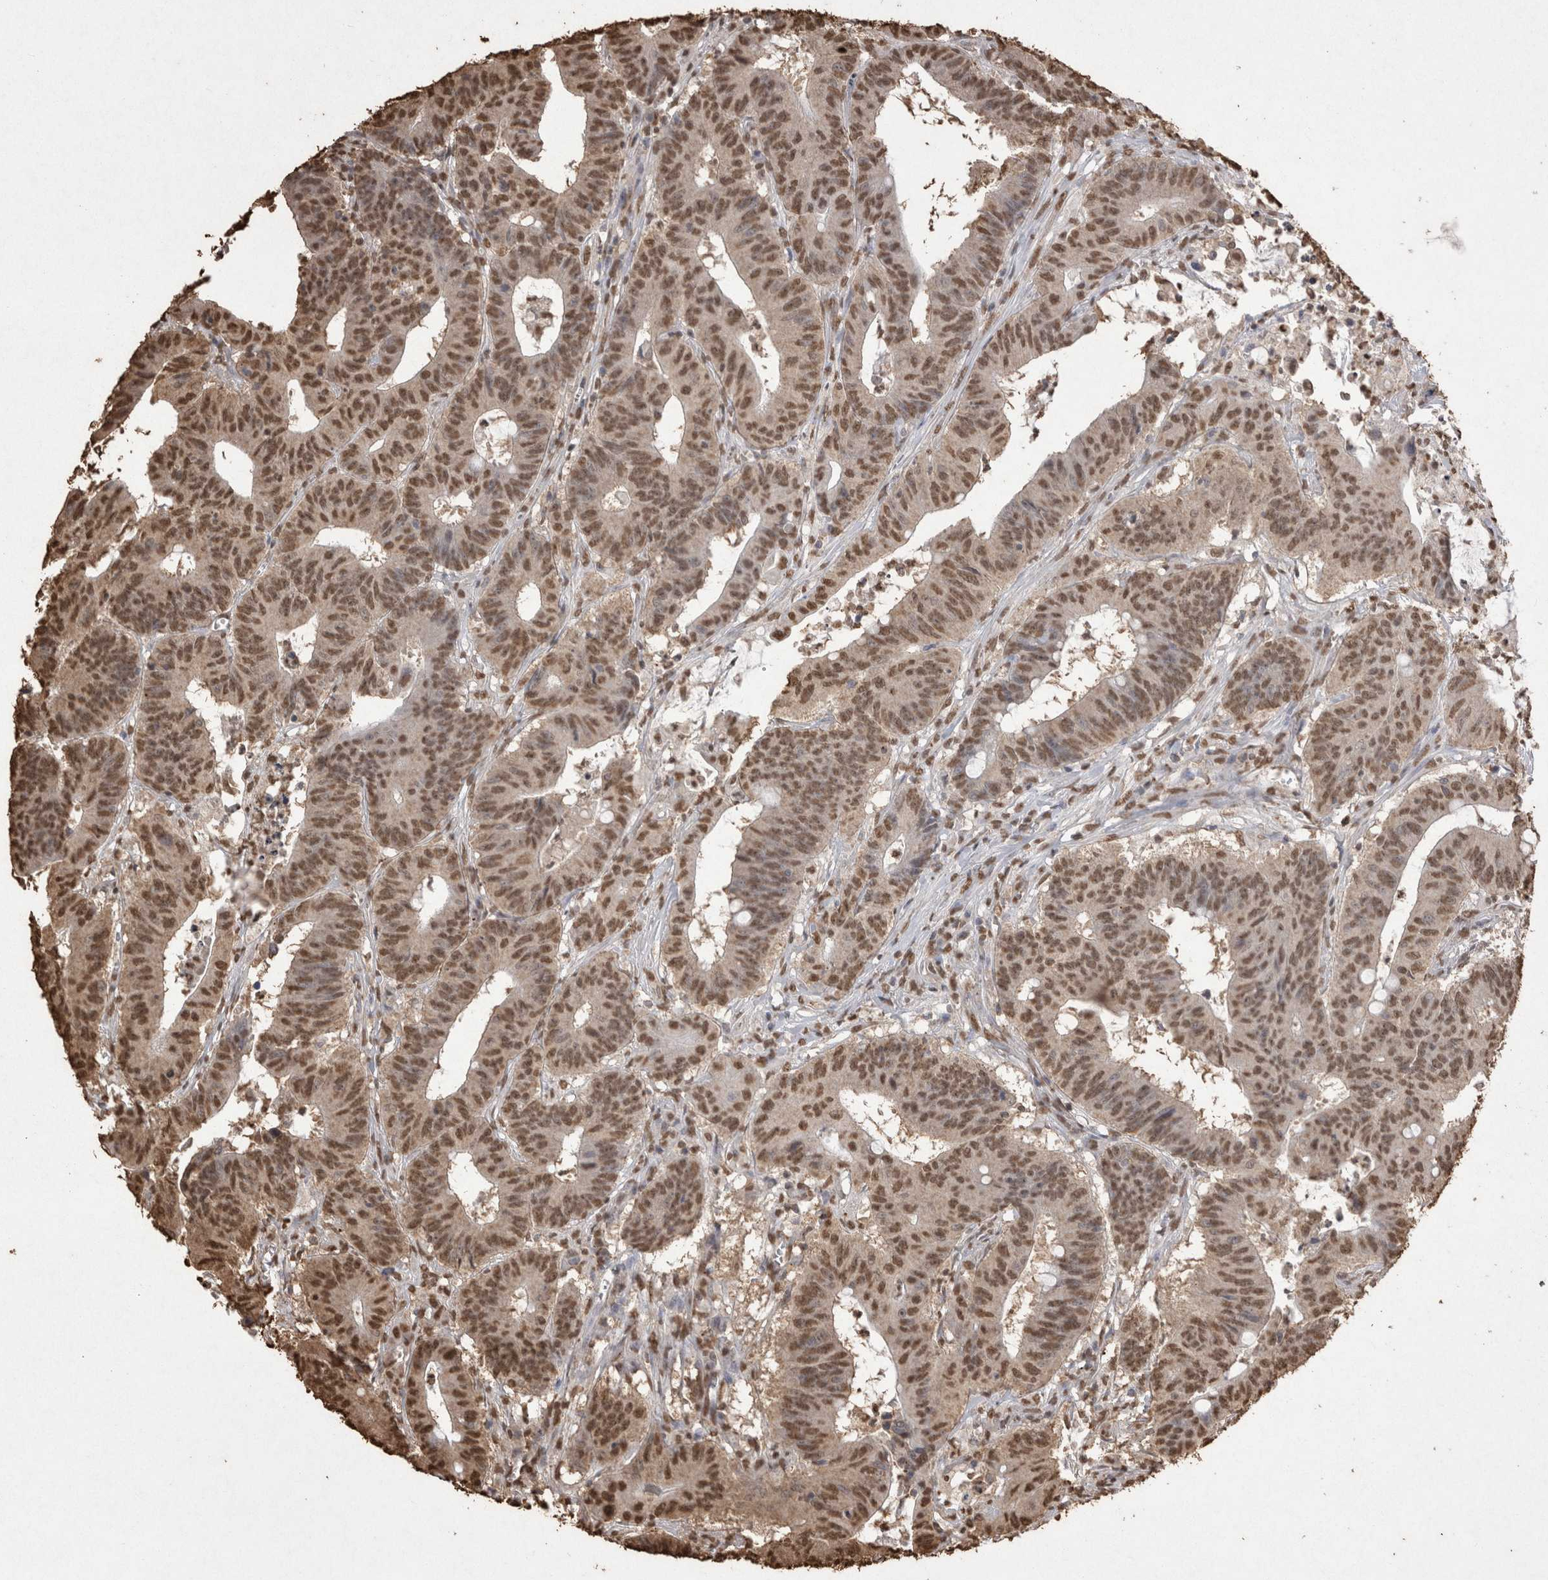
{"staining": {"intensity": "moderate", "quantity": ">75%", "location": "nuclear"}, "tissue": "colorectal cancer", "cell_type": "Tumor cells", "image_type": "cancer", "snomed": [{"axis": "morphology", "description": "Adenocarcinoma, NOS"}, {"axis": "topography", "description": "Colon"}], "caption": "Human colorectal cancer stained with a brown dye demonstrates moderate nuclear positive expression in about >75% of tumor cells.", "gene": "POU5F1", "patient": {"sex": "male", "age": 45}}